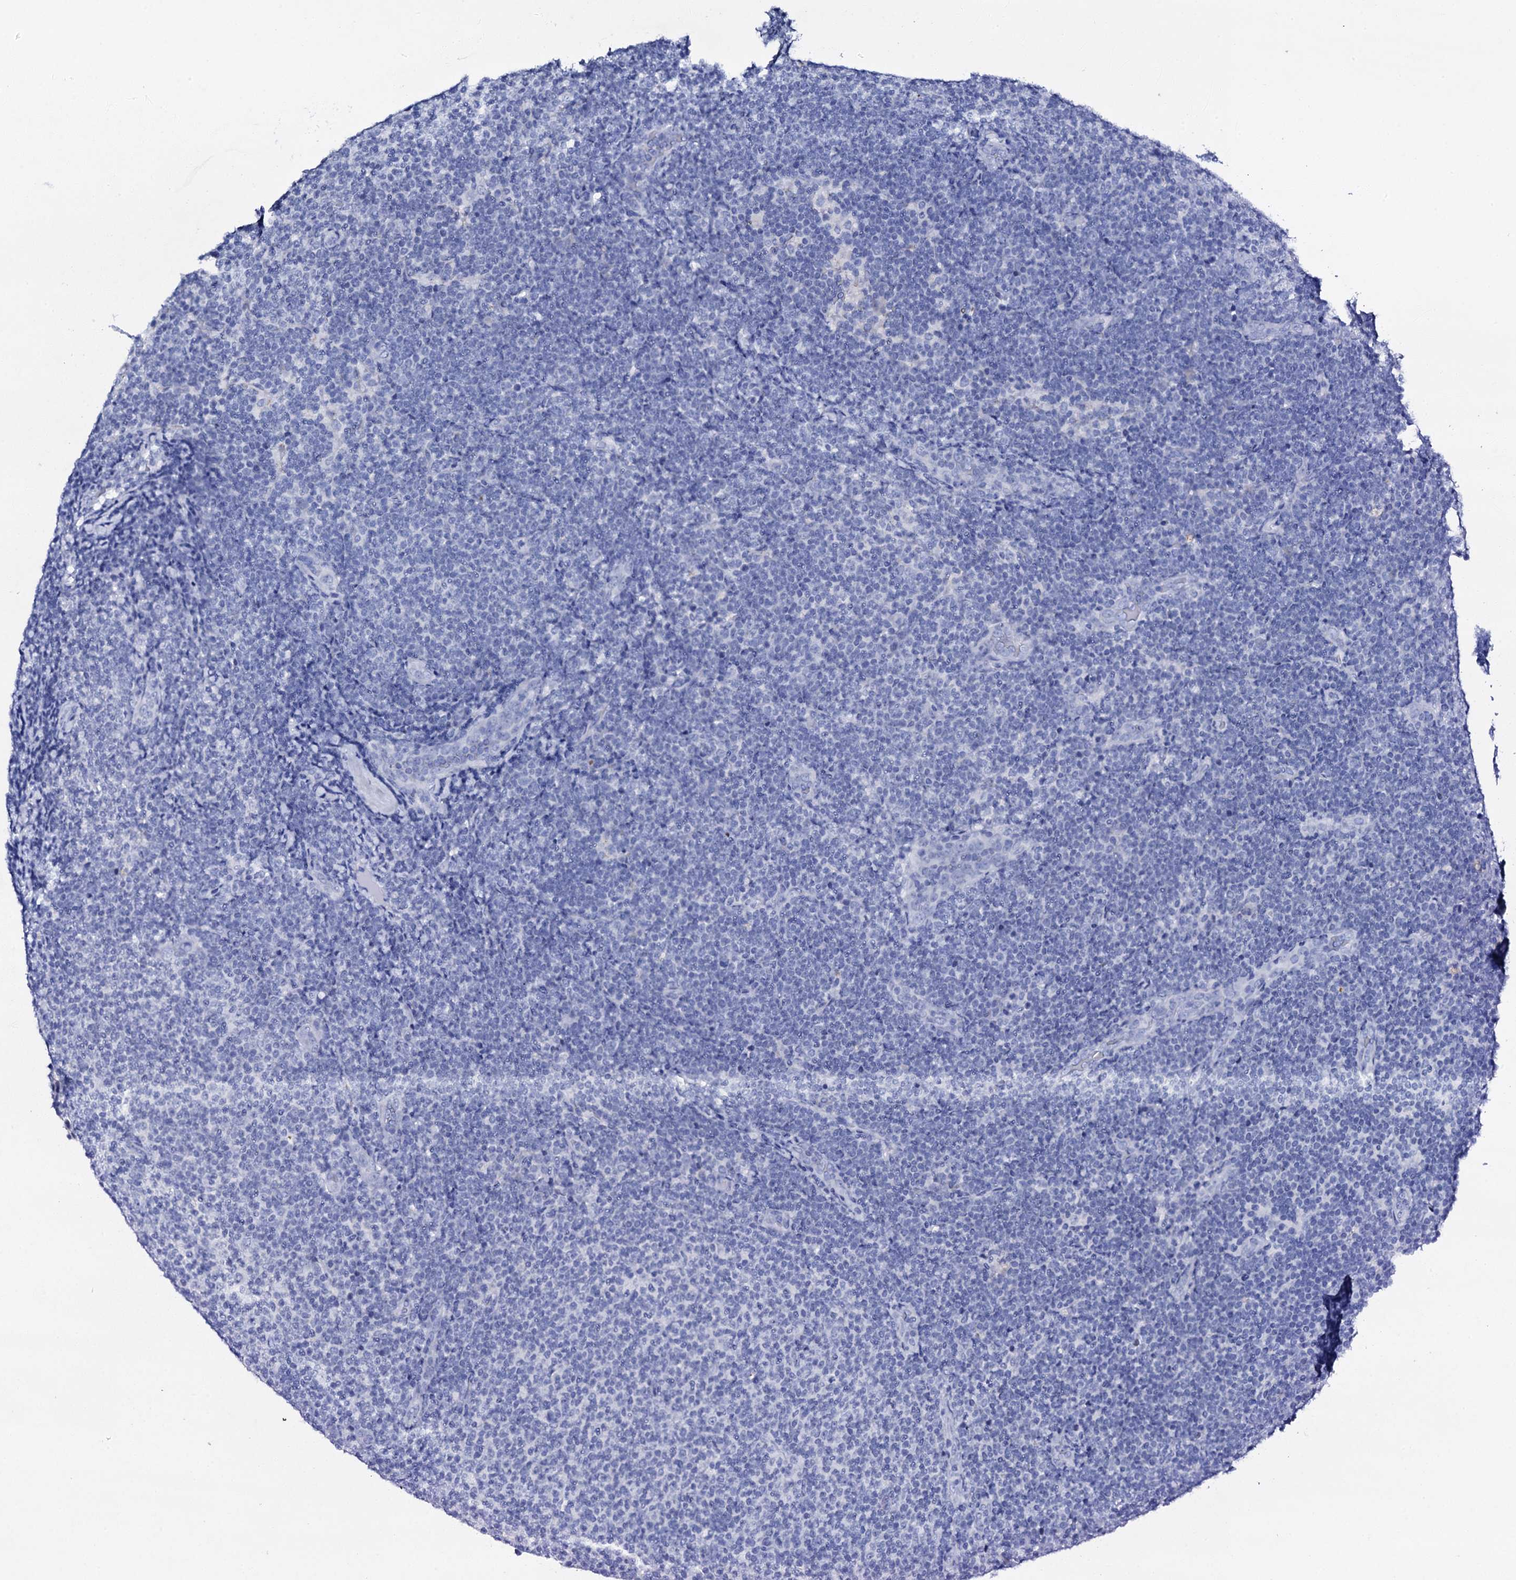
{"staining": {"intensity": "negative", "quantity": "none", "location": "none"}, "tissue": "lymphoma", "cell_type": "Tumor cells", "image_type": "cancer", "snomed": [{"axis": "morphology", "description": "Malignant lymphoma, non-Hodgkin's type, Low grade"}, {"axis": "topography", "description": "Lymph node"}], "caption": "Immunohistochemistry of lymphoma demonstrates no staining in tumor cells.", "gene": "FBXL16", "patient": {"sex": "male", "age": 66}}